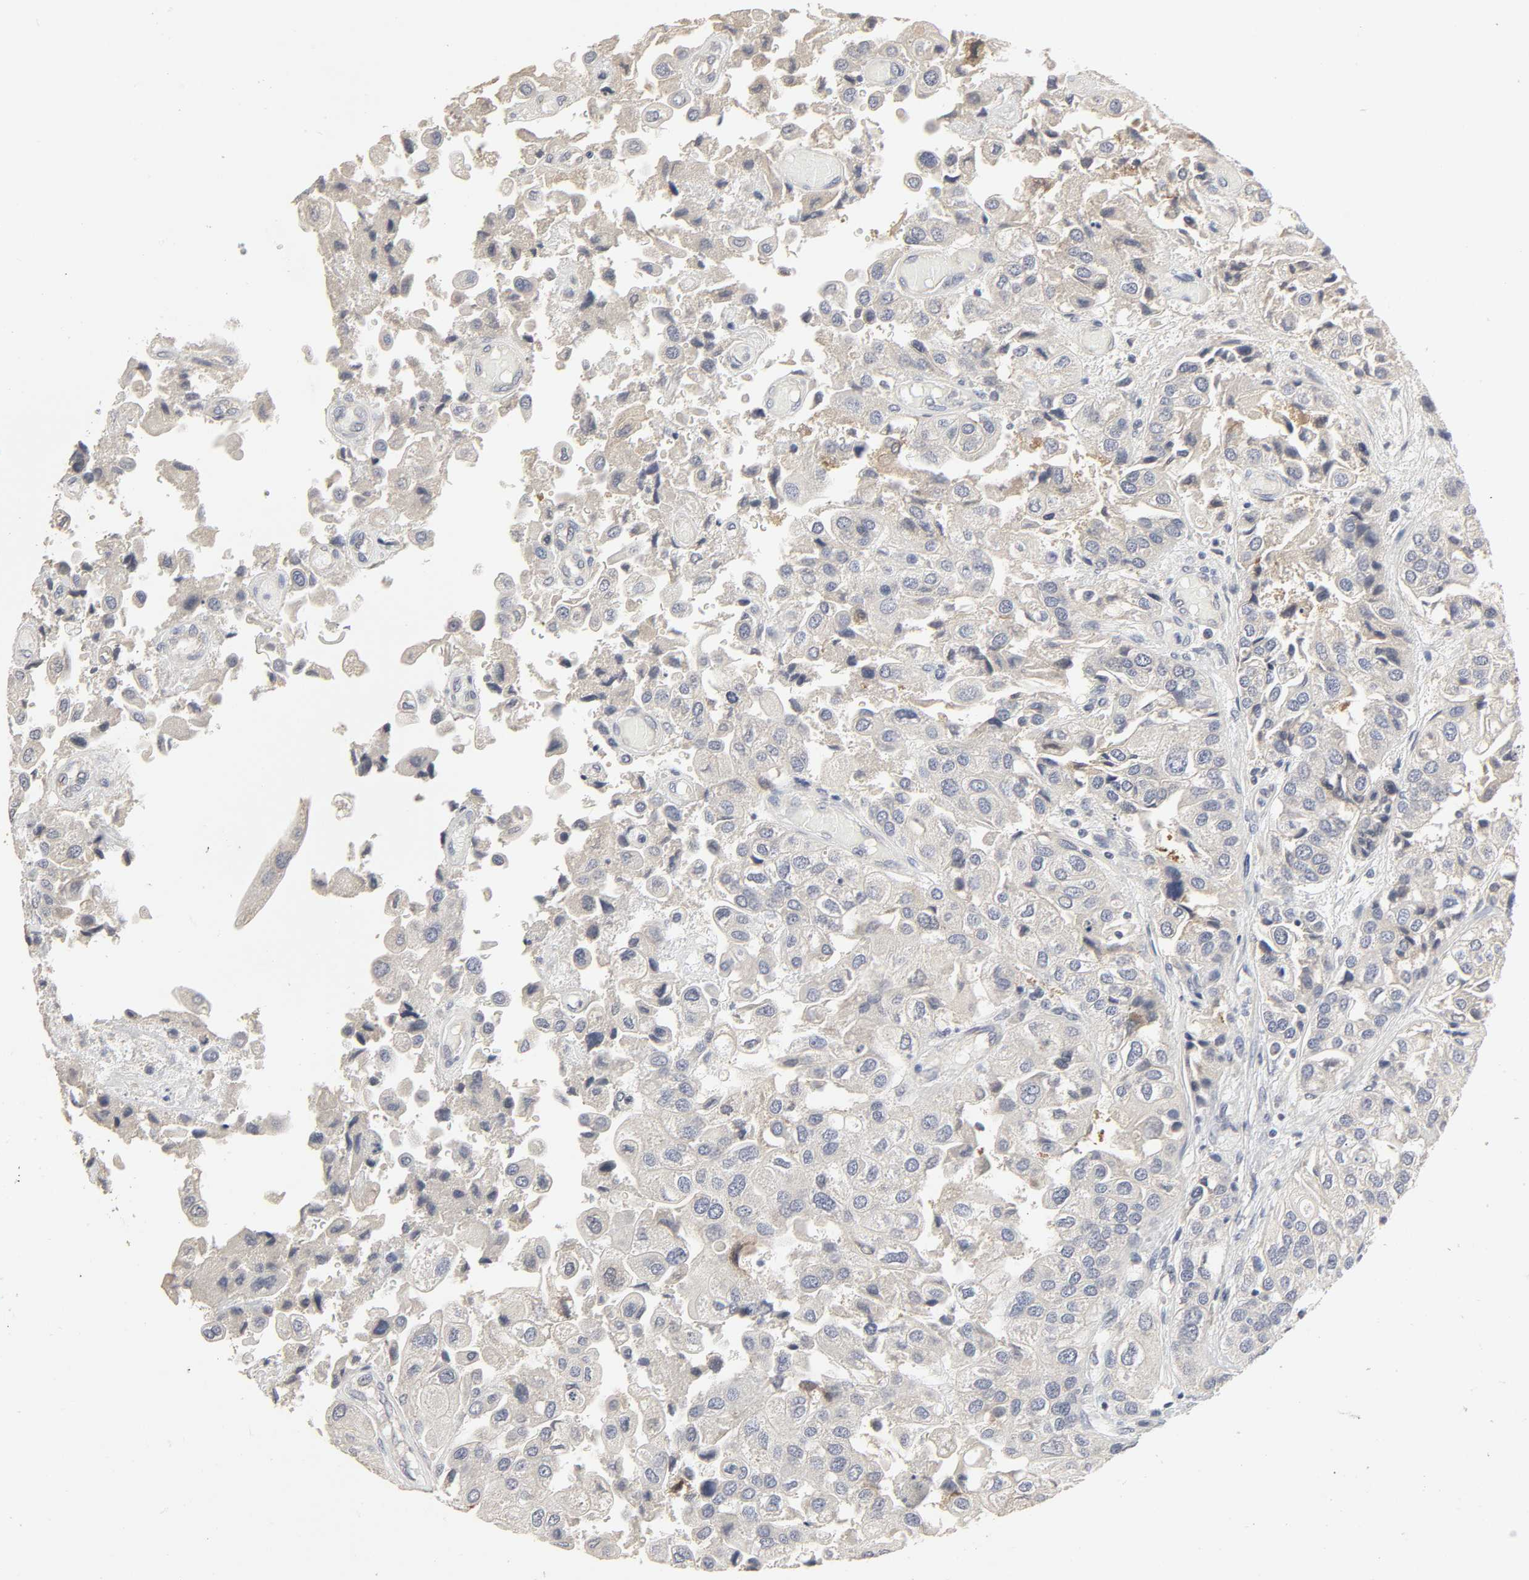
{"staining": {"intensity": "negative", "quantity": "none", "location": "none"}, "tissue": "urothelial cancer", "cell_type": "Tumor cells", "image_type": "cancer", "snomed": [{"axis": "morphology", "description": "Urothelial carcinoma, High grade"}, {"axis": "topography", "description": "Urinary bladder"}], "caption": "High power microscopy photomicrograph of an immunohistochemistry (IHC) histopathology image of urothelial cancer, revealing no significant staining in tumor cells.", "gene": "SLC10A2", "patient": {"sex": "female", "age": 64}}